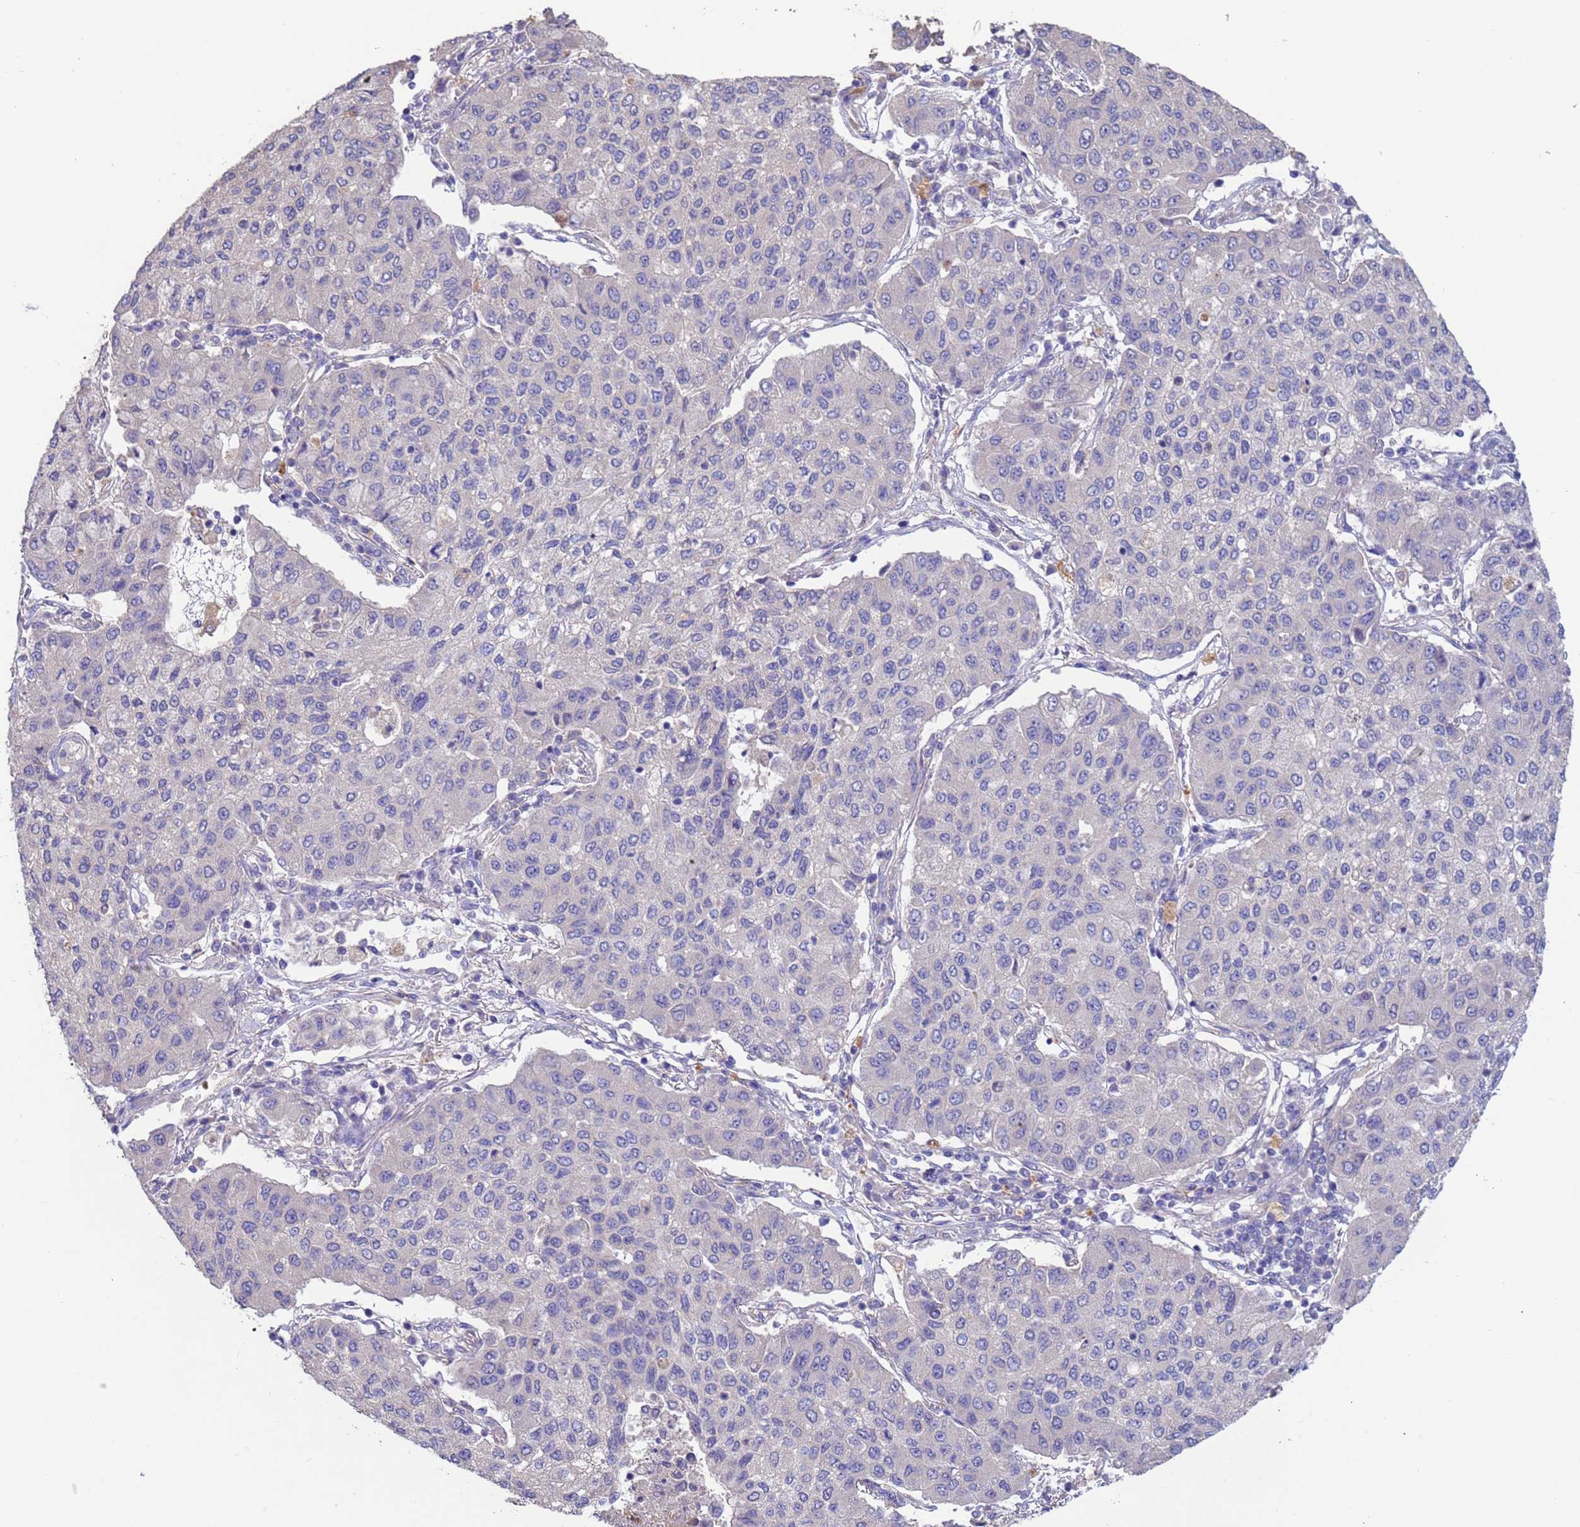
{"staining": {"intensity": "negative", "quantity": "none", "location": "none"}, "tissue": "lung cancer", "cell_type": "Tumor cells", "image_type": "cancer", "snomed": [{"axis": "morphology", "description": "Squamous cell carcinoma, NOS"}, {"axis": "topography", "description": "Lung"}], "caption": "High power microscopy micrograph of an immunohistochemistry (IHC) photomicrograph of lung cancer (squamous cell carcinoma), revealing no significant positivity in tumor cells.", "gene": "SRL", "patient": {"sex": "male", "age": 74}}